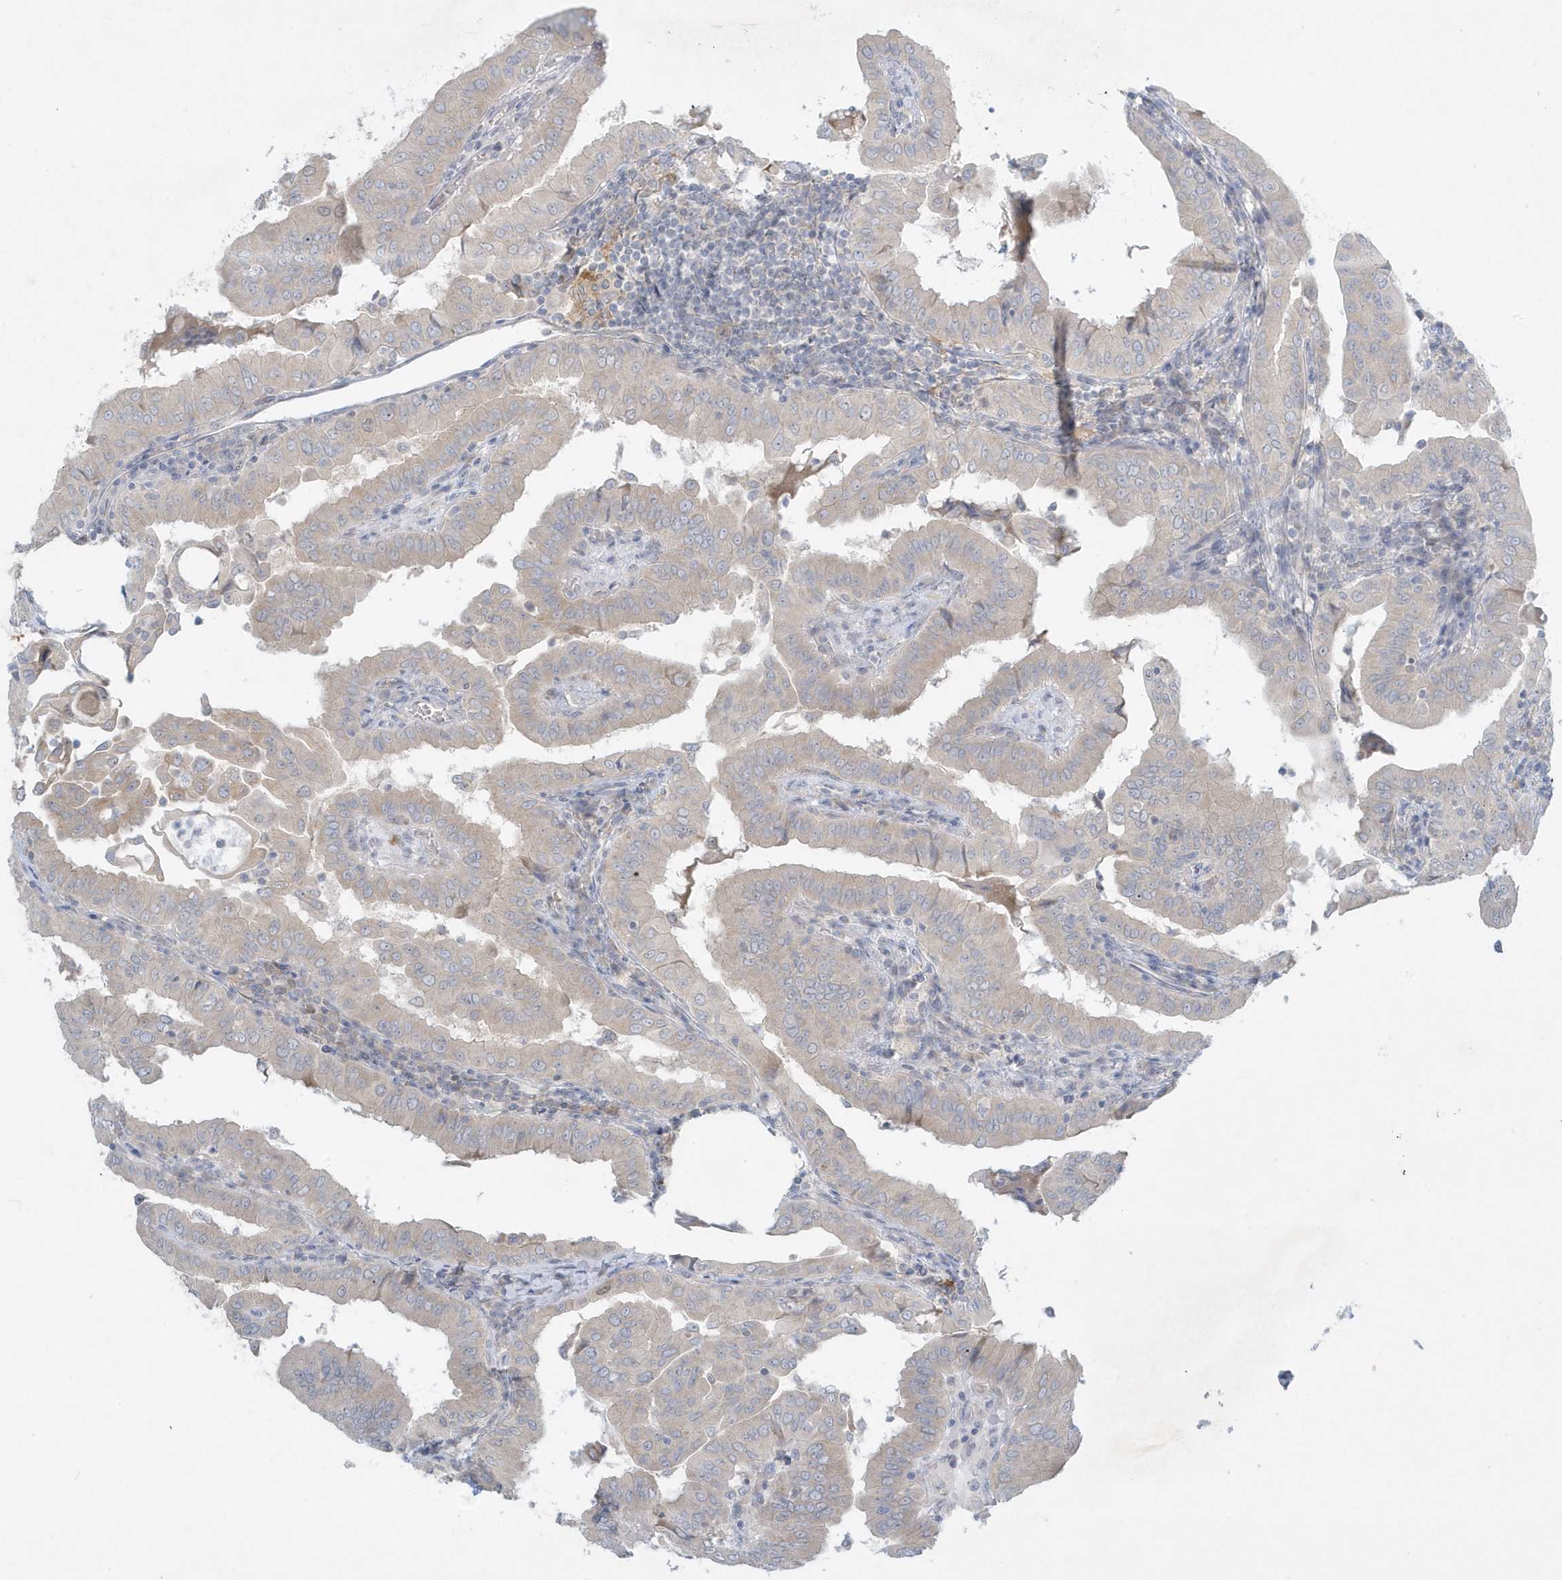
{"staining": {"intensity": "weak", "quantity": "<25%", "location": "cytoplasmic/membranous"}, "tissue": "thyroid cancer", "cell_type": "Tumor cells", "image_type": "cancer", "snomed": [{"axis": "morphology", "description": "Papillary adenocarcinoma, NOS"}, {"axis": "topography", "description": "Thyroid gland"}], "caption": "This is a photomicrograph of immunohistochemistry staining of thyroid cancer (papillary adenocarcinoma), which shows no expression in tumor cells.", "gene": "SCN3A", "patient": {"sex": "male", "age": 33}}